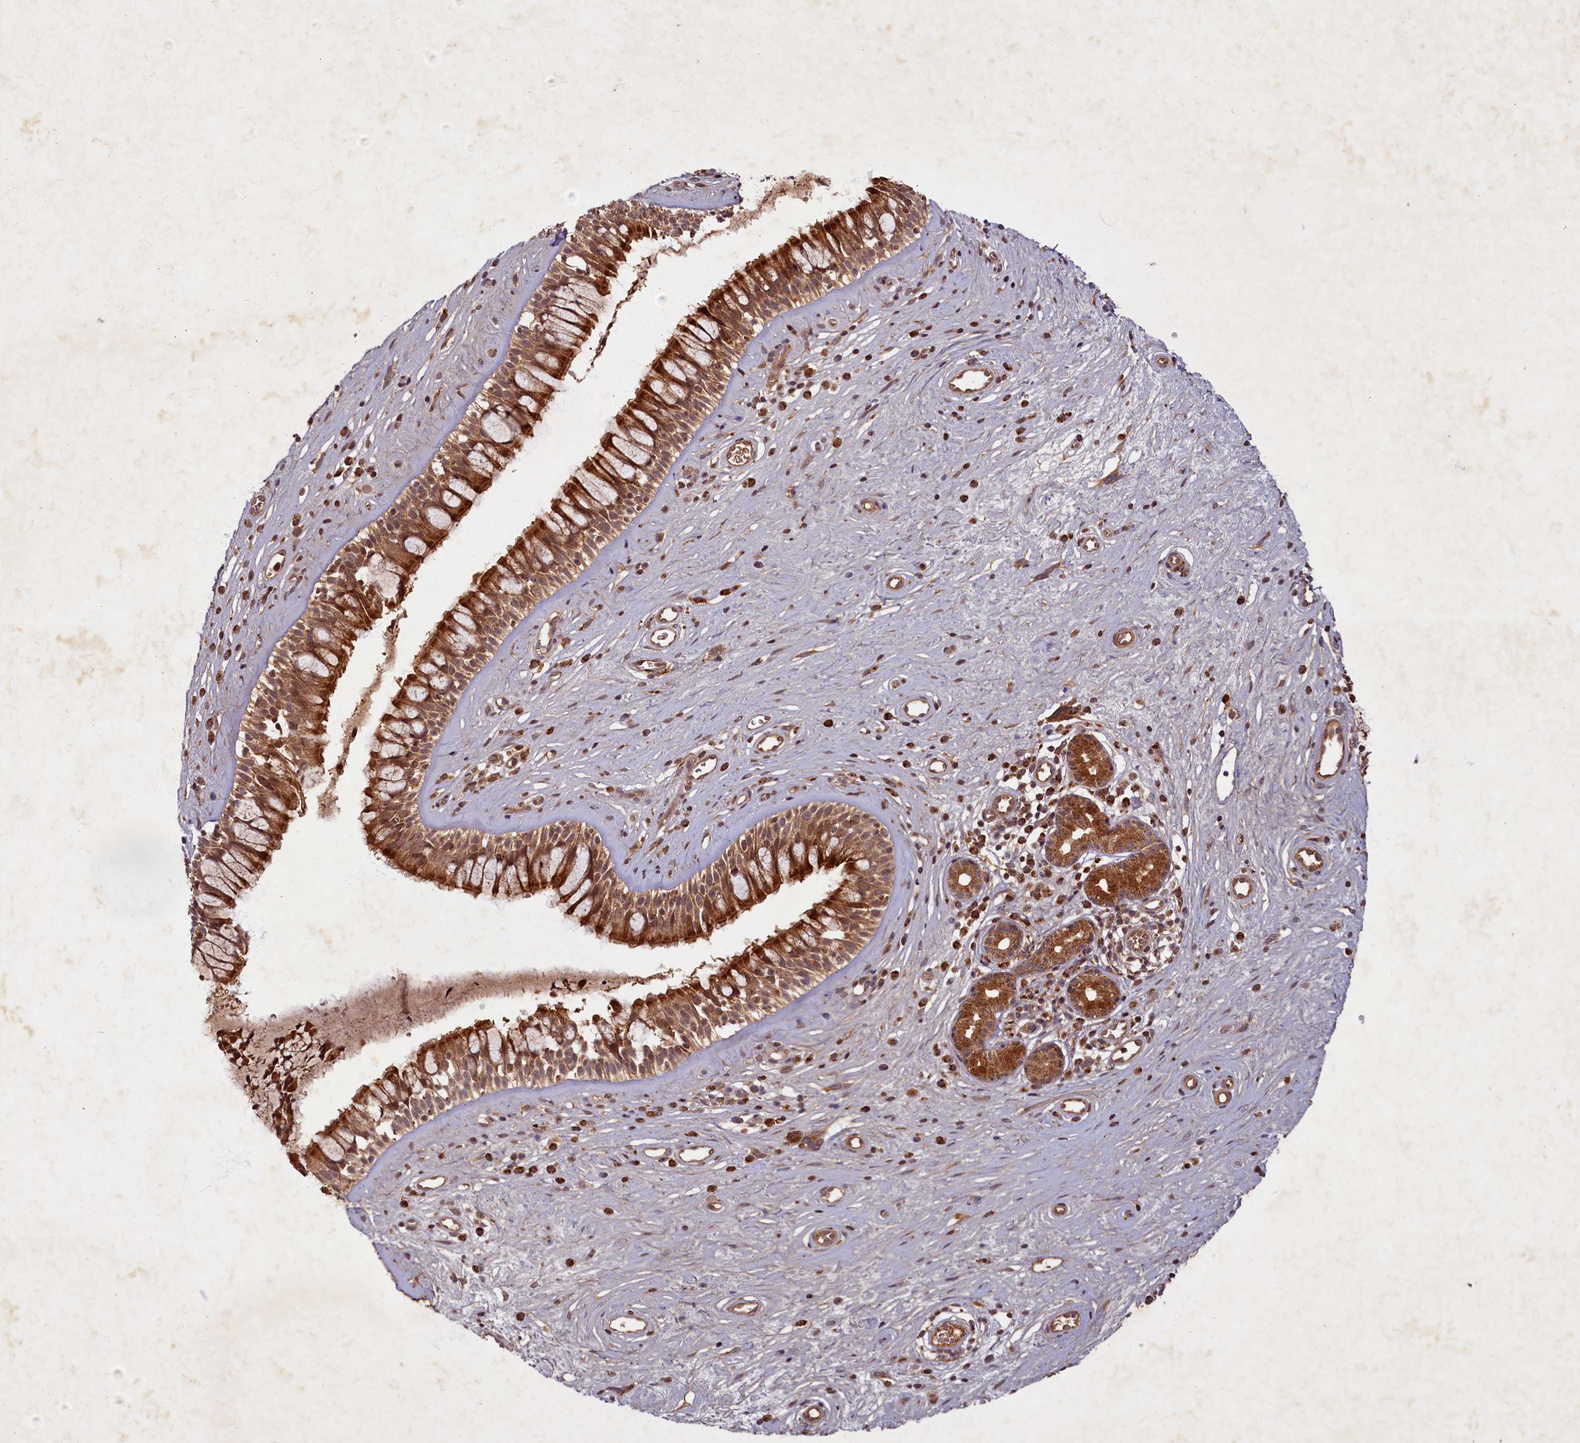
{"staining": {"intensity": "strong", "quantity": ">75%", "location": "cytoplasmic/membranous"}, "tissue": "nasopharynx", "cell_type": "Respiratory epithelial cells", "image_type": "normal", "snomed": [{"axis": "morphology", "description": "Normal tissue, NOS"}, {"axis": "topography", "description": "Nasopharynx"}], "caption": "Immunohistochemical staining of unremarkable human nasopharynx shows high levels of strong cytoplasmic/membranous expression in about >75% of respiratory epithelial cells. Using DAB (3,3'-diaminobenzidine) (brown) and hematoxylin (blue) stains, captured at high magnification using brightfield microscopy.", "gene": "SLC11A2", "patient": {"sex": "male", "age": 32}}